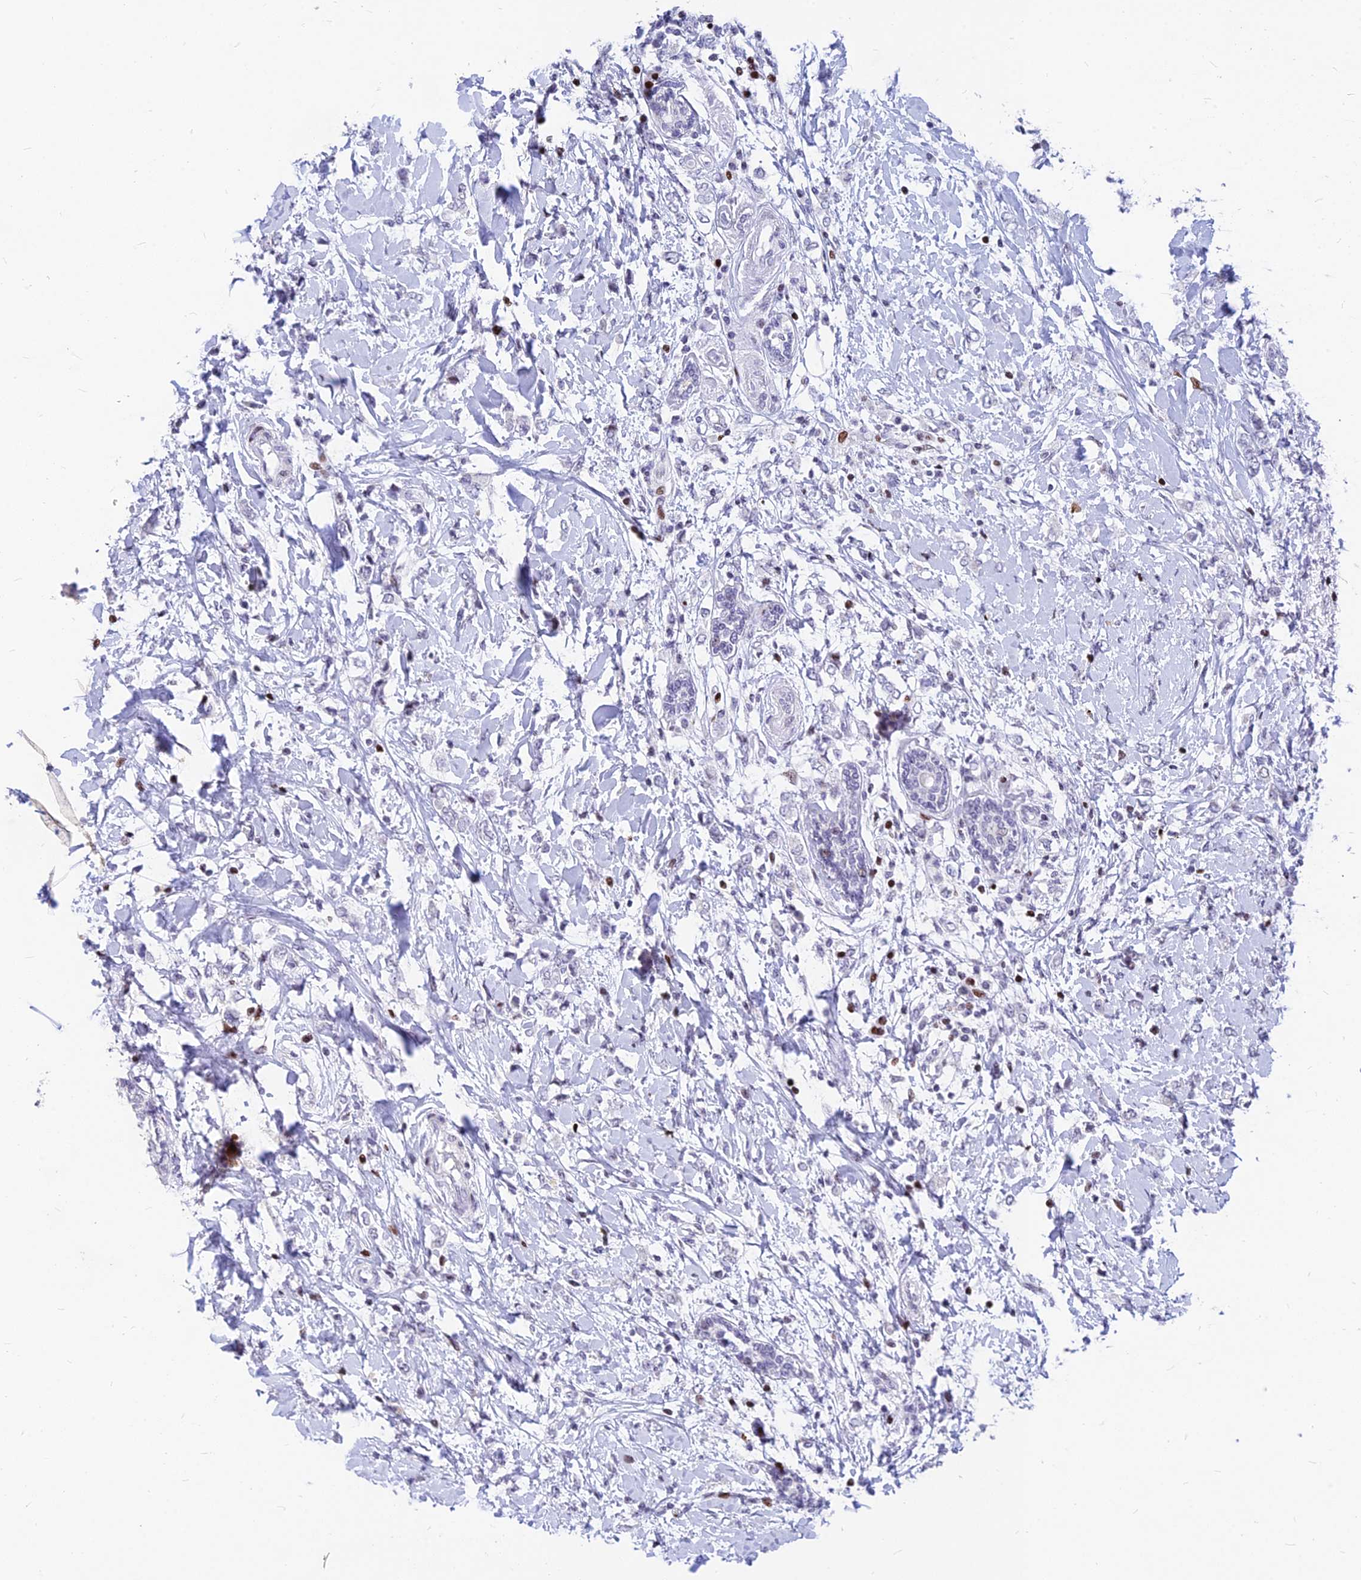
{"staining": {"intensity": "negative", "quantity": "none", "location": "none"}, "tissue": "breast cancer", "cell_type": "Tumor cells", "image_type": "cancer", "snomed": [{"axis": "morphology", "description": "Normal tissue, NOS"}, {"axis": "morphology", "description": "Lobular carcinoma"}, {"axis": "topography", "description": "Breast"}], "caption": "An image of human breast lobular carcinoma is negative for staining in tumor cells. The staining was performed using DAB (3,3'-diaminobenzidine) to visualize the protein expression in brown, while the nuclei were stained in blue with hematoxylin (Magnification: 20x).", "gene": "PRPS1", "patient": {"sex": "female", "age": 47}}